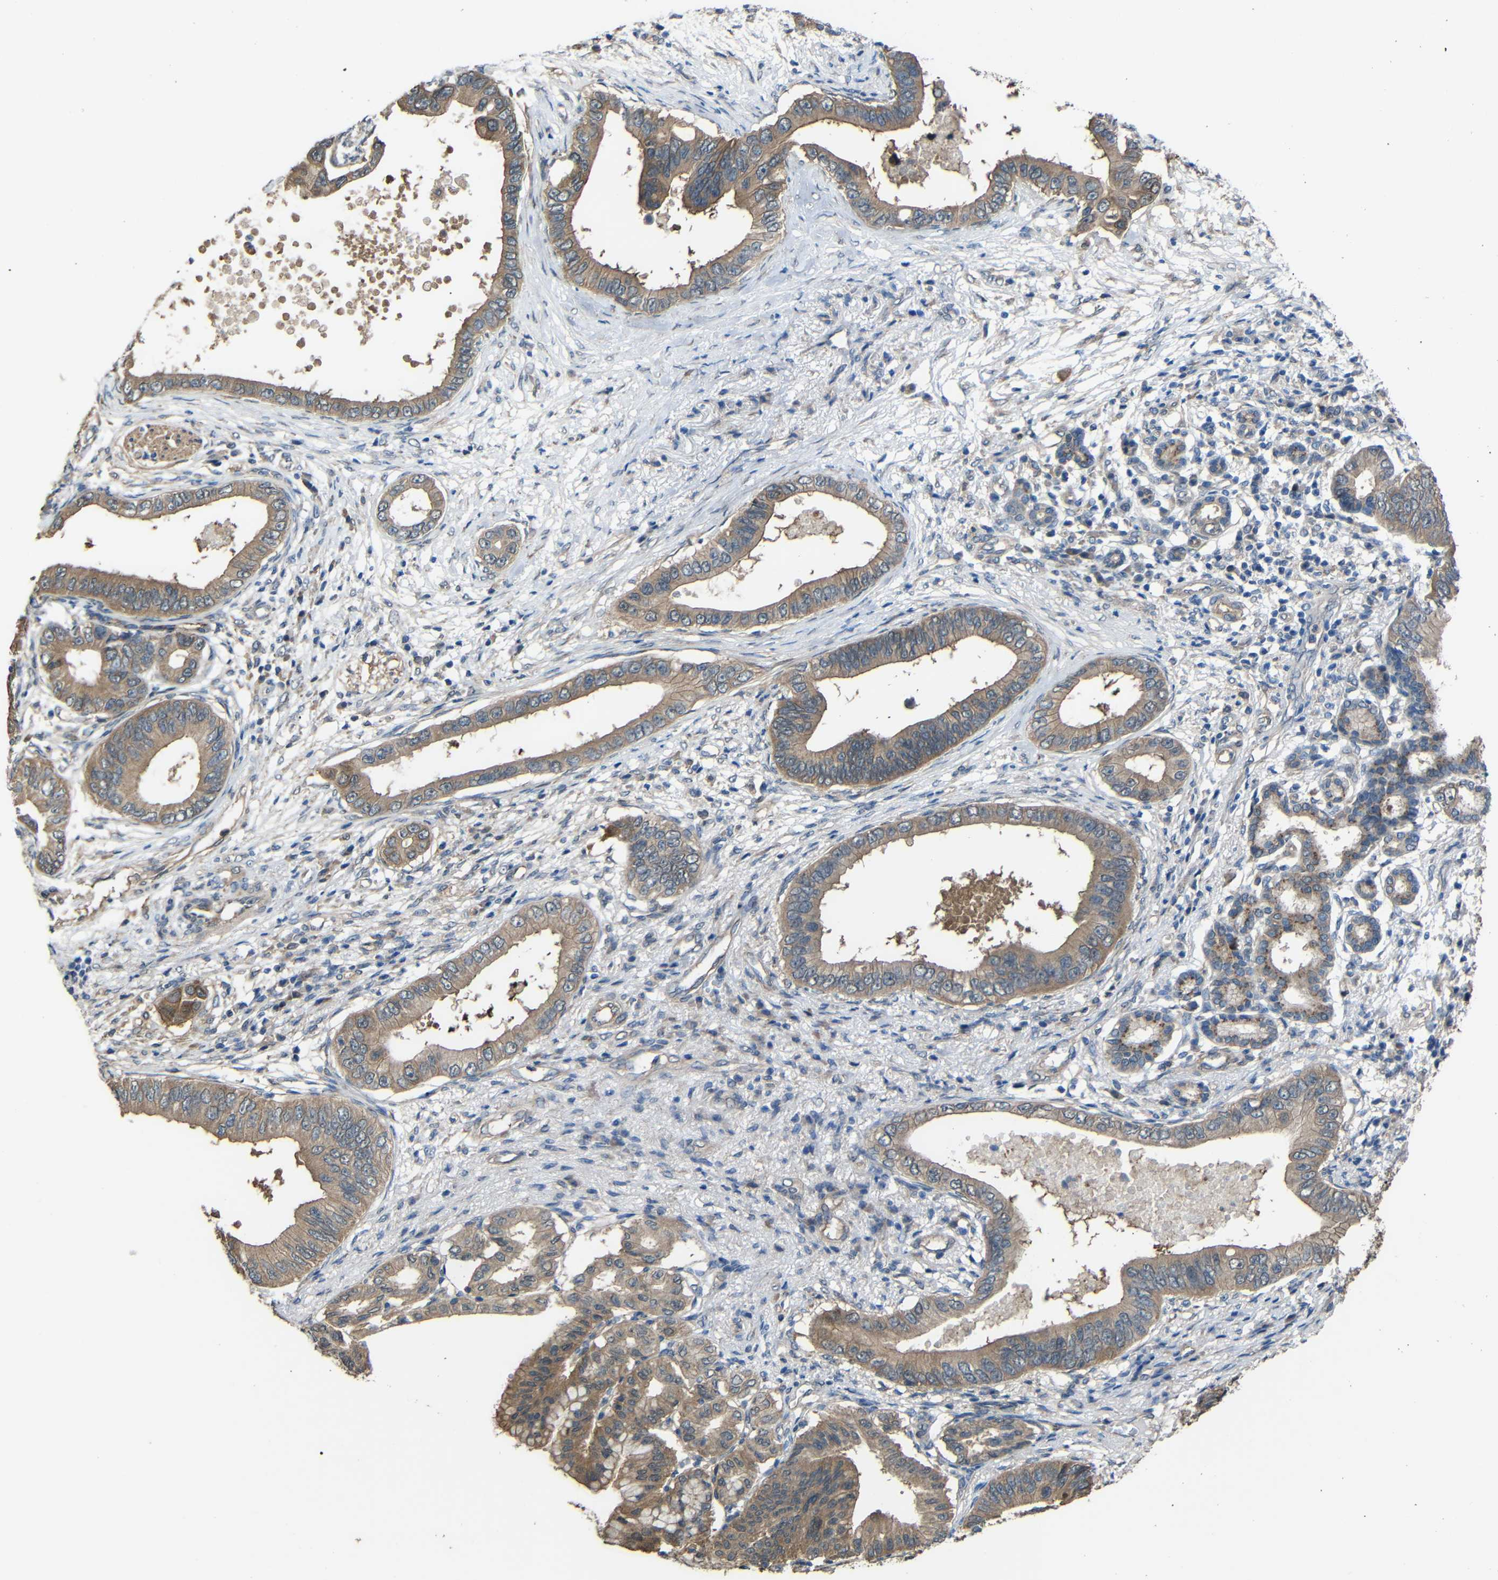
{"staining": {"intensity": "moderate", "quantity": ">75%", "location": "cytoplasmic/membranous"}, "tissue": "pancreatic cancer", "cell_type": "Tumor cells", "image_type": "cancer", "snomed": [{"axis": "morphology", "description": "Adenocarcinoma, NOS"}, {"axis": "topography", "description": "Pancreas"}], "caption": "Protein analysis of pancreatic cancer (adenocarcinoma) tissue exhibits moderate cytoplasmic/membranous staining in approximately >75% of tumor cells.", "gene": "CHST9", "patient": {"sex": "male", "age": 77}}